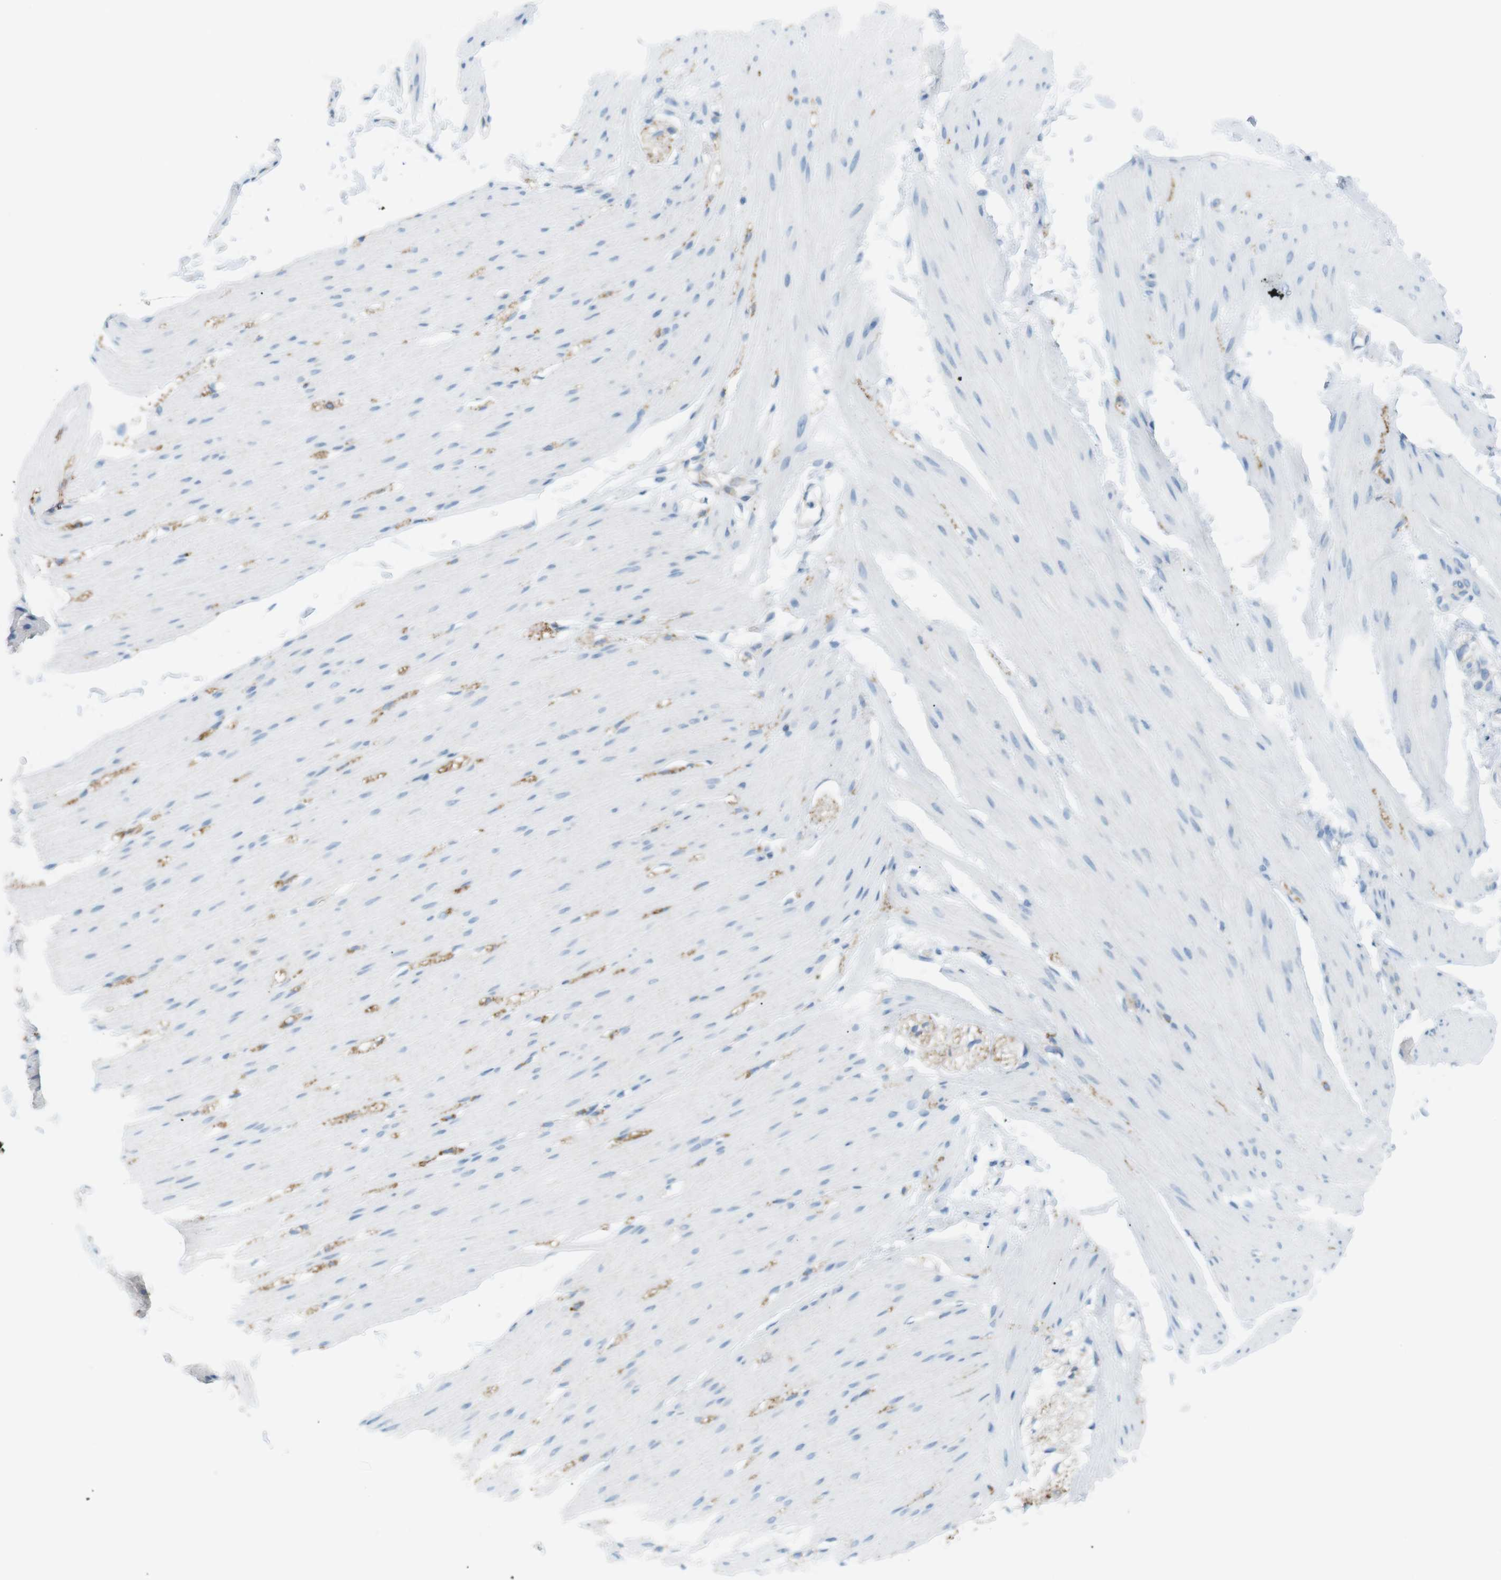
{"staining": {"intensity": "negative", "quantity": "none", "location": "none"}, "tissue": "smooth muscle", "cell_type": "Smooth muscle cells", "image_type": "normal", "snomed": [{"axis": "morphology", "description": "Normal tissue, NOS"}, {"axis": "topography", "description": "Smooth muscle"}, {"axis": "topography", "description": "Colon"}], "caption": "Photomicrograph shows no protein expression in smooth muscle cells of normal smooth muscle.", "gene": "VAMP1", "patient": {"sex": "male", "age": 67}}